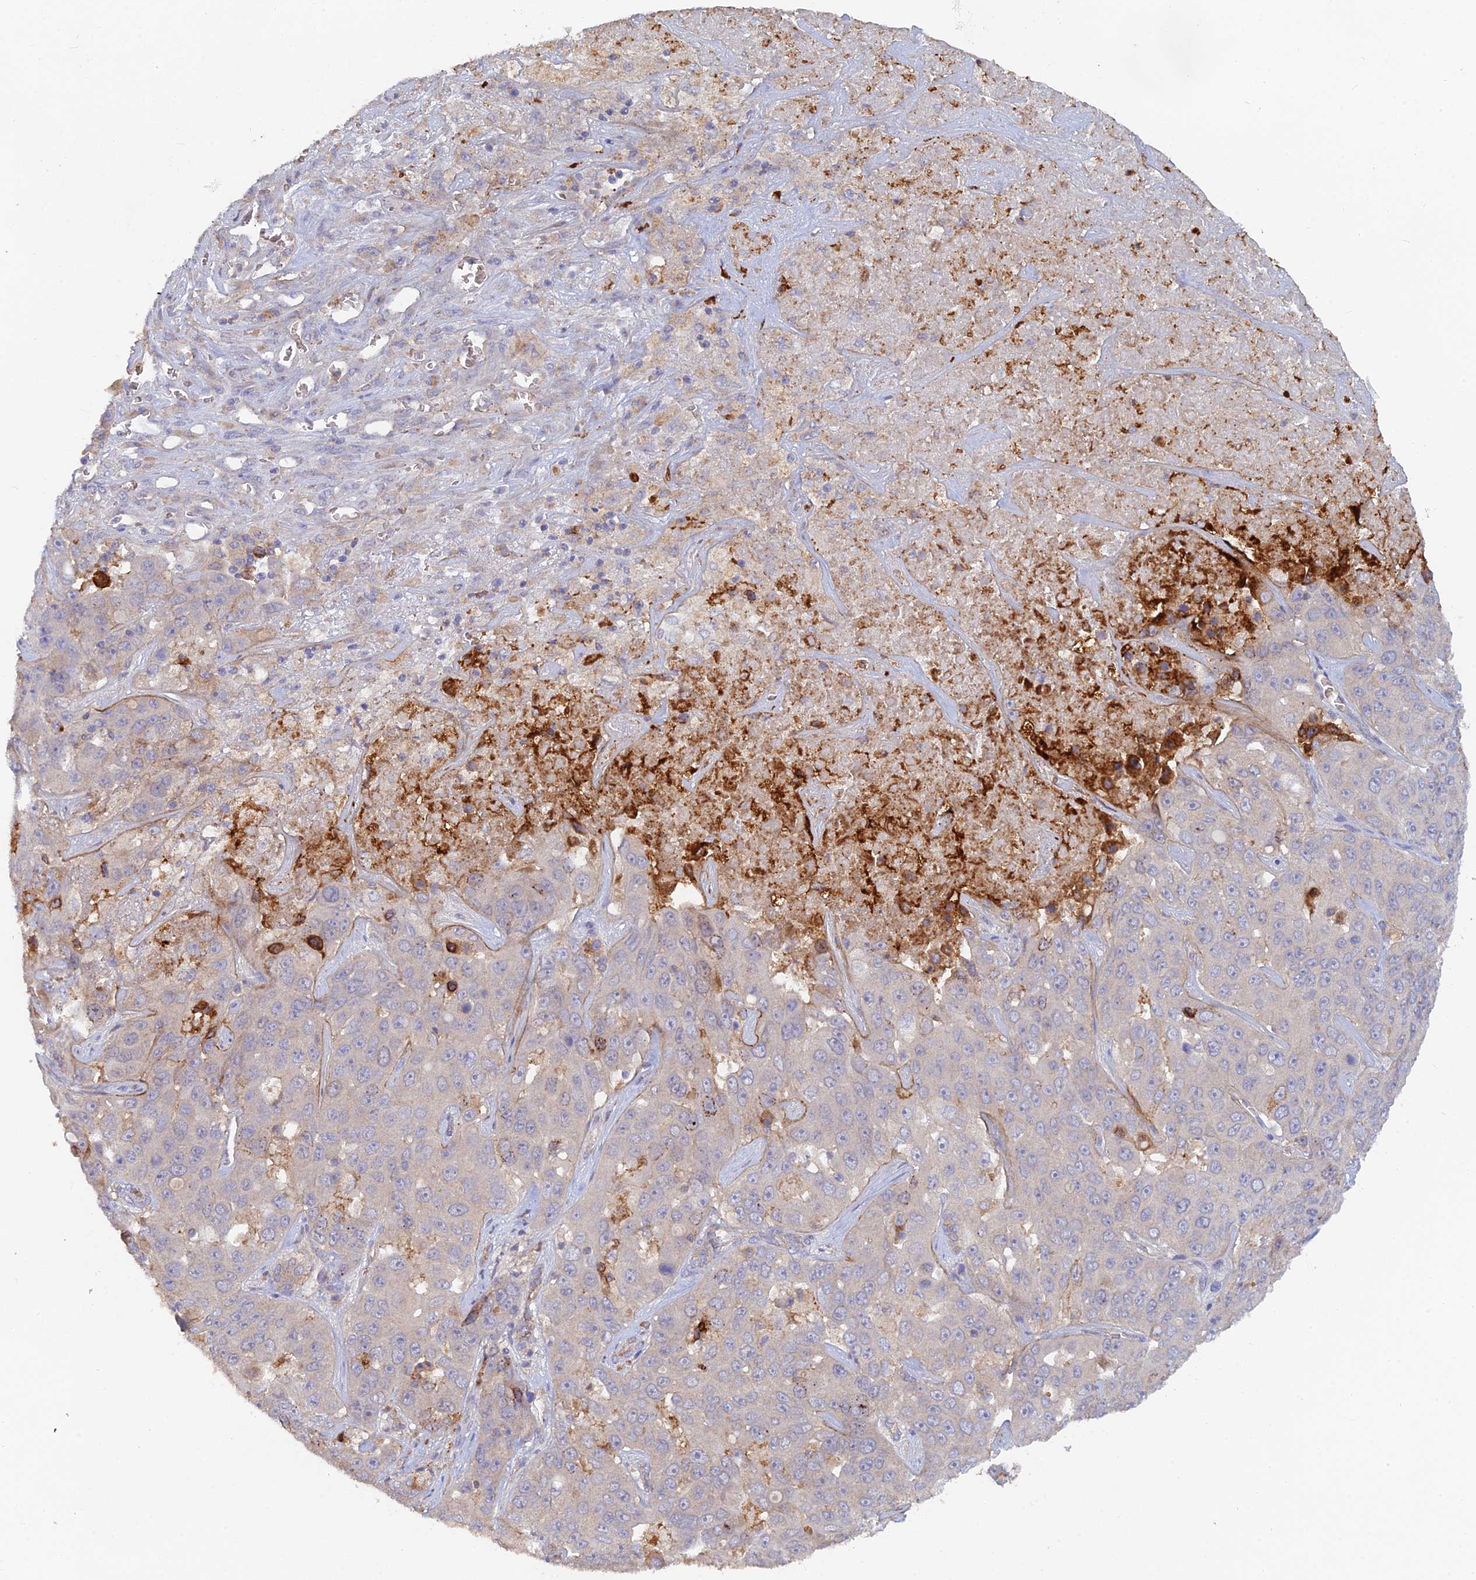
{"staining": {"intensity": "negative", "quantity": "none", "location": "none"}, "tissue": "liver cancer", "cell_type": "Tumor cells", "image_type": "cancer", "snomed": [{"axis": "morphology", "description": "Cholangiocarcinoma"}, {"axis": "topography", "description": "Liver"}], "caption": "Image shows no protein expression in tumor cells of liver cancer (cholangiocarcinoma) tissue.", "gene": "ARRDC1", "patient": {"sex": "female", "age": 52}}